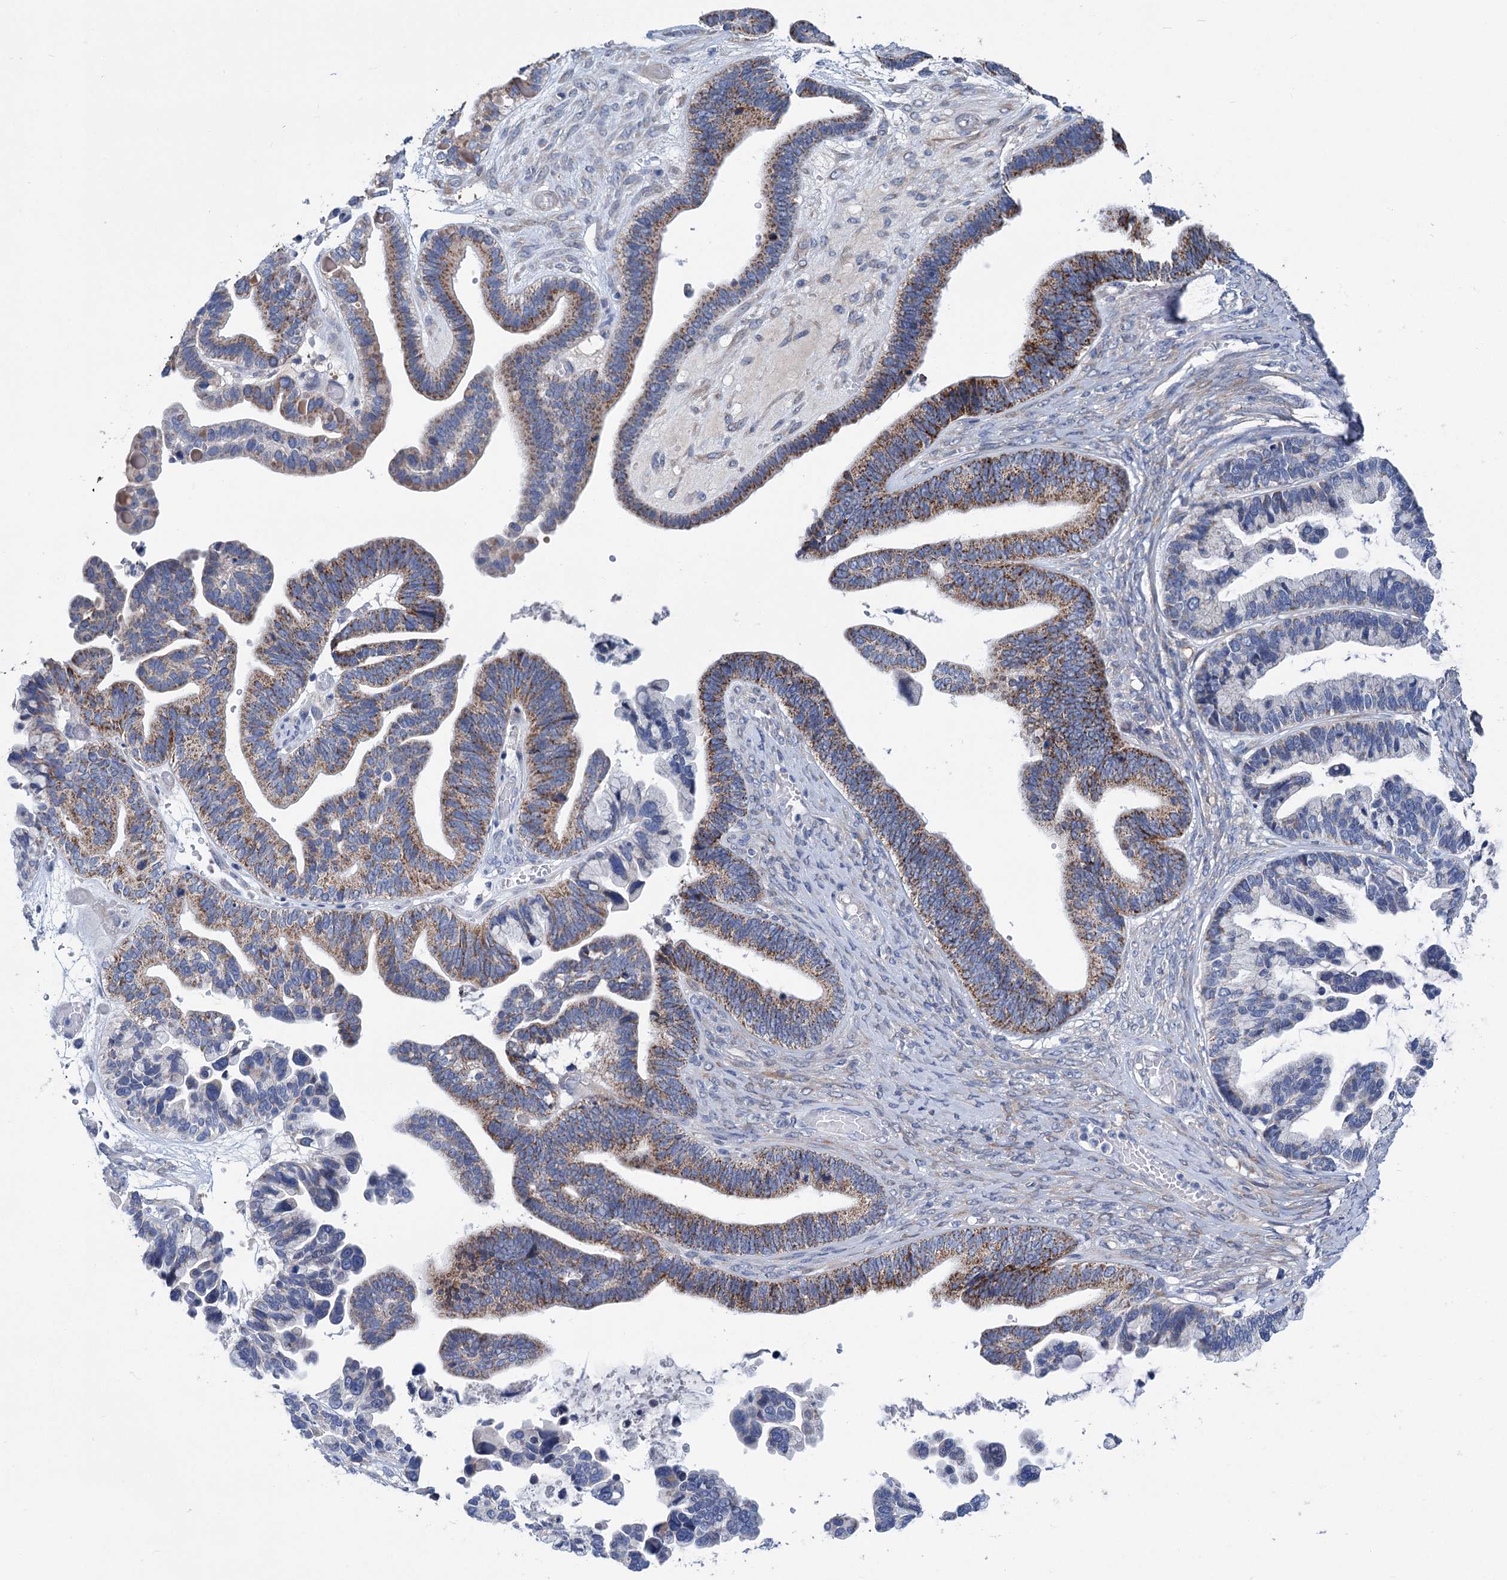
{"staining": {"intensity": "moderate", "quantity": ">75%", "location": "cytoplasmic/membranous"}, "tissue": "ovarian cancer", "cell_type": "Tumor cells", "image_type": "cancer", "snomed": [{"axis": "morphology", "description": "Cystadenocarcinoma, serous, NOS"}, {"axis": "topography", "description": "Ovary"}], "caption": "Immunohistochemical staining of ovarian serous cystadenocarcinoma shows moderate cytoplasmic/membranous protein positivity in about >75% of tumor cells.", "gene": "CHDH", "patient": {"sex": "female", "age": 56}}